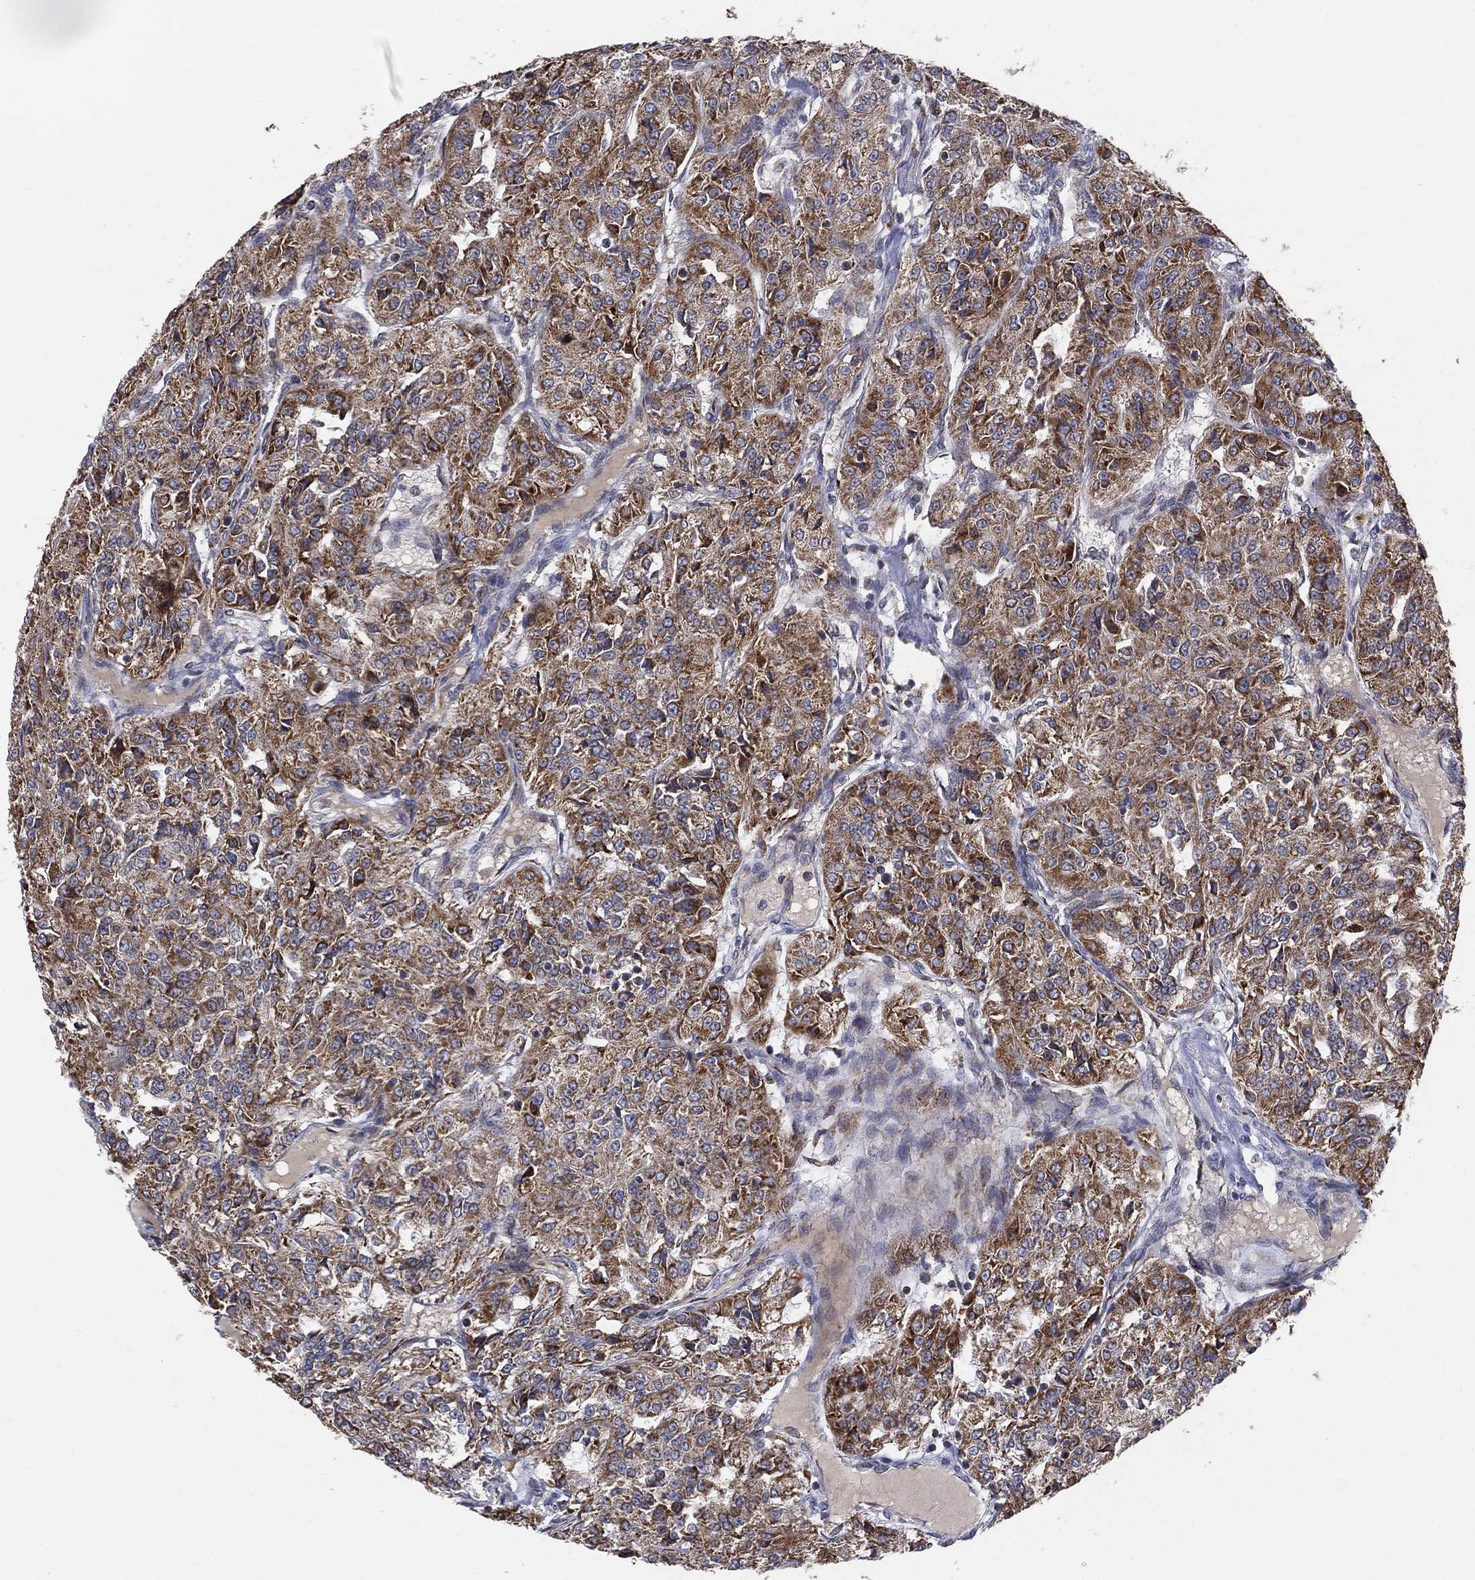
{"staining": {"intensity": "moderate", "quantity": ">75%", "location": "cytoplasmic/membranous"}, "tissue": "renal cancer", "cell_type": "Tumor cells", "image_type": "cancer", "snomed": [{"axis": "morphology", "description": "Adenocarcinoma, NOS"}, {"axis": "topography", "description": "Kidney"}], "caption": "Protein expression analysis of renal cancer exhibits moderate cytoplasmic/membranous staining in about >75% of tumor cells.", "gene": "PSMG4", "patient": {"sex": "female", "age": 63}}